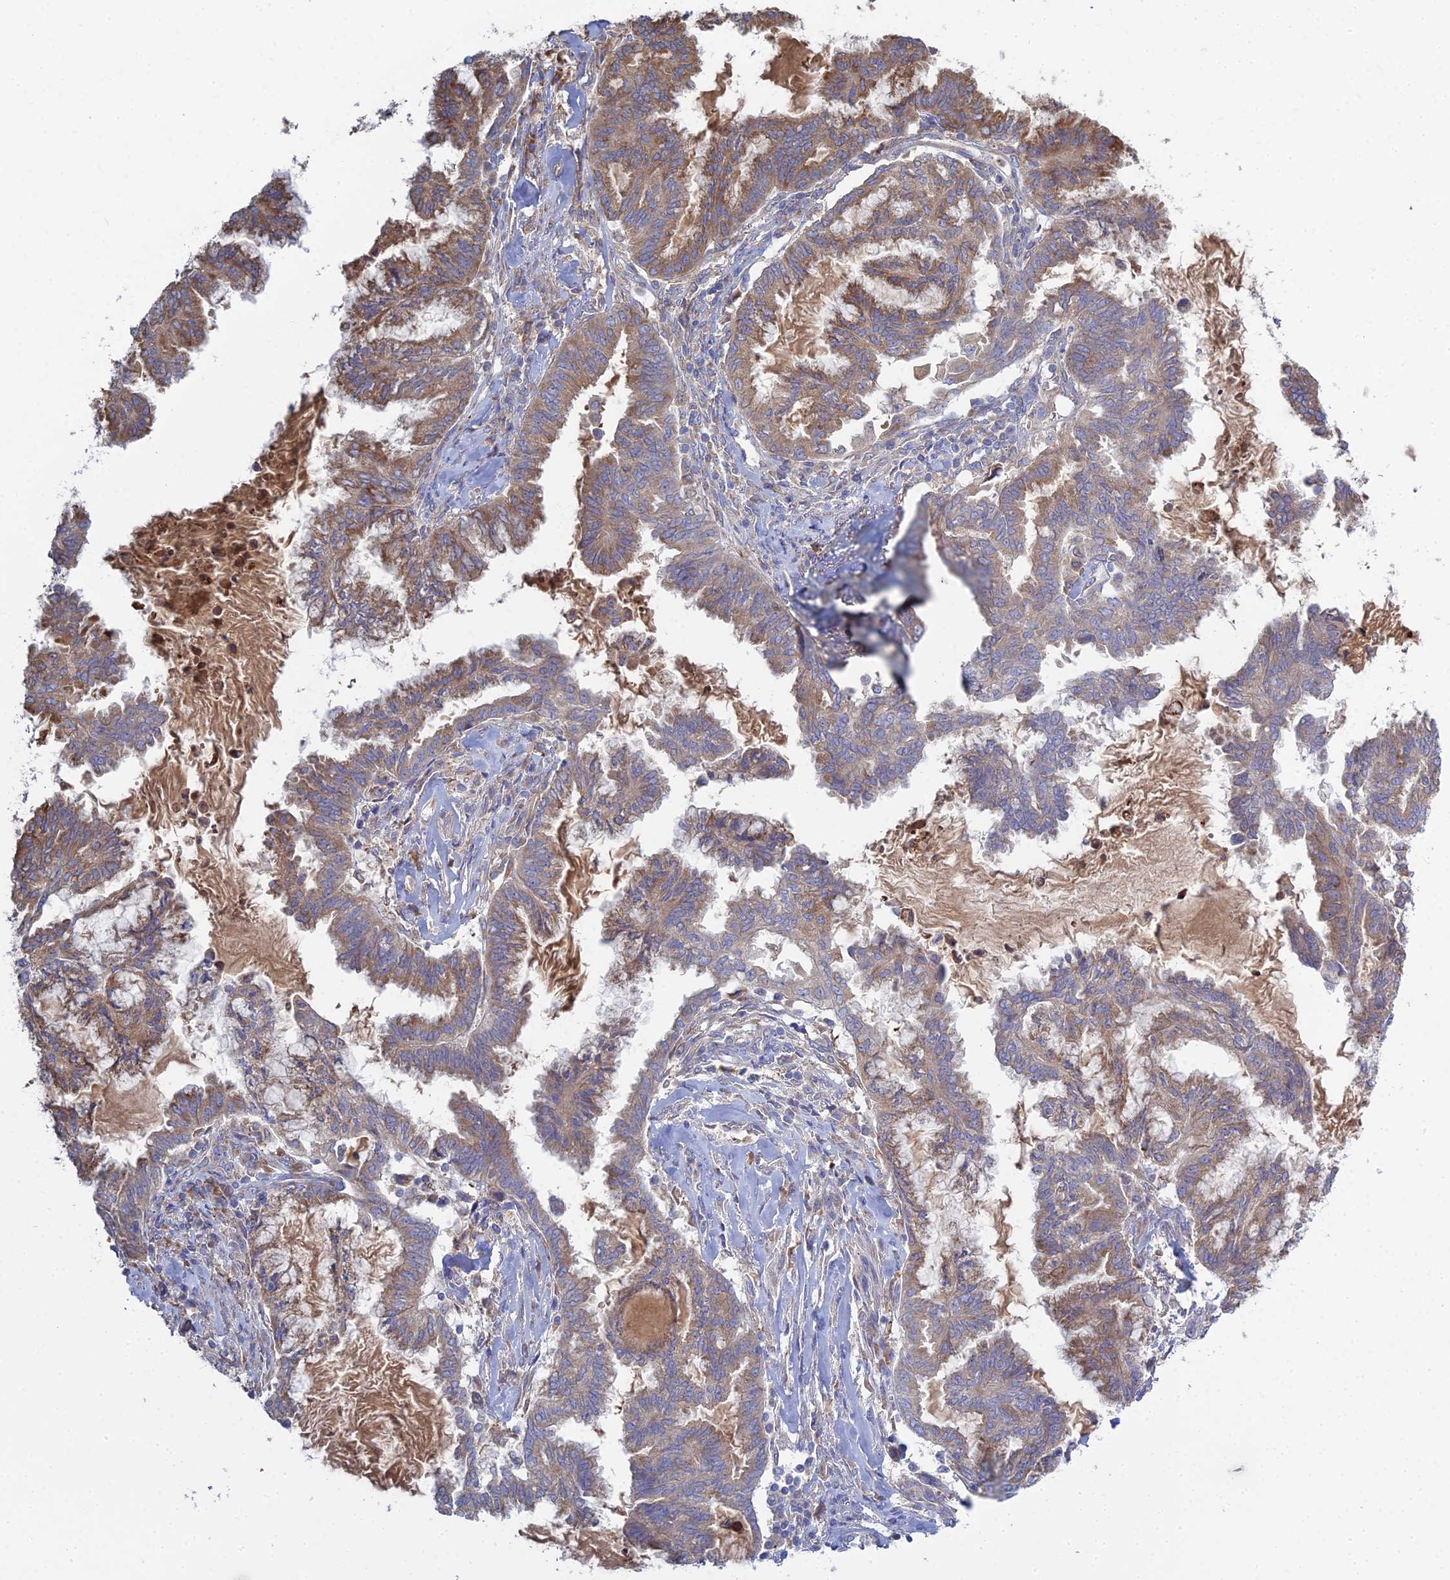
{"staining": {"intensity": "weak", "quantity": ">75%", "location": "cytoplasmic/membranous"}, "tissue": "endometrial cancer", "cell_type": "Tumor cells", "image_type": "cancer", "snomed": [{"axis": "morphology", "description": "Adenocarcinoma, NOS"}, {"axis": "topography", "description": "Endometrium"}], "caption": "A high-resolution image shows immunohistochemistry staining of endometrial cancer (adenocarcinoma), which displays weak cytoplasmic/membranous expression in about >75% of tumor cells.", "gene": "TRAPPC6A", "patient": {"sex": "female", "age": 86}}